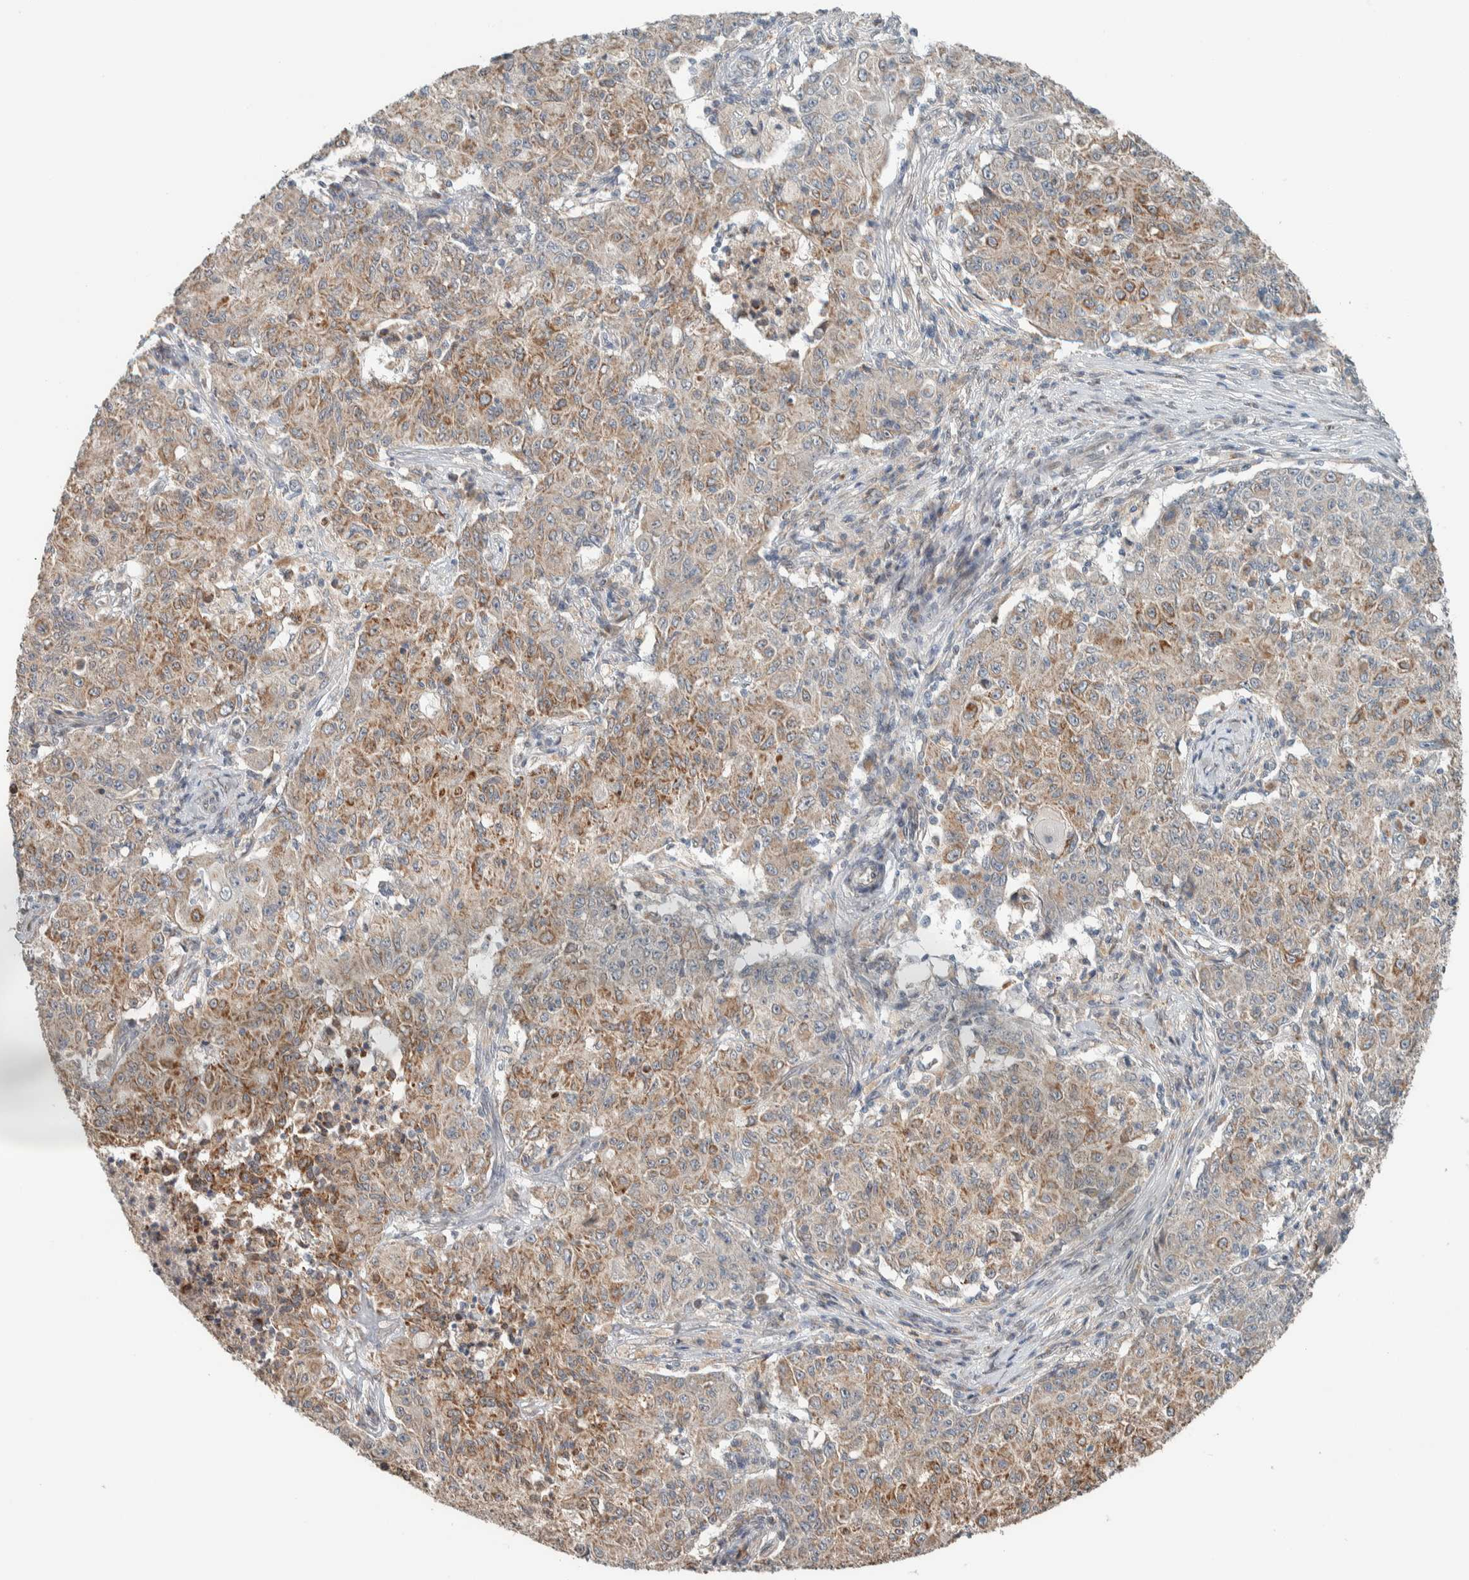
{"staining": {"intensity": "weak", "quantity": ">75%", "location": "cytoplasmic/membranous"}, "tissue": "ovarian cancer", "cell_type": "Tumor cells", "image_type": "cancer", "snomed": [{"axis": "morphology", "description": "Carcinoma, endometroid"}, {"axis": "topography", "description": "Ovary"}], "caption": "Weak cytoplasmic/membranous expression is seen in approximately >75% of tumor cells in ovarian cancer (endometroid carcinoma). (Brightfield microscopy of DAB IHC at high magnification).", "gene": "NBR1", "patient": {"sex": "female", "age": 42}}